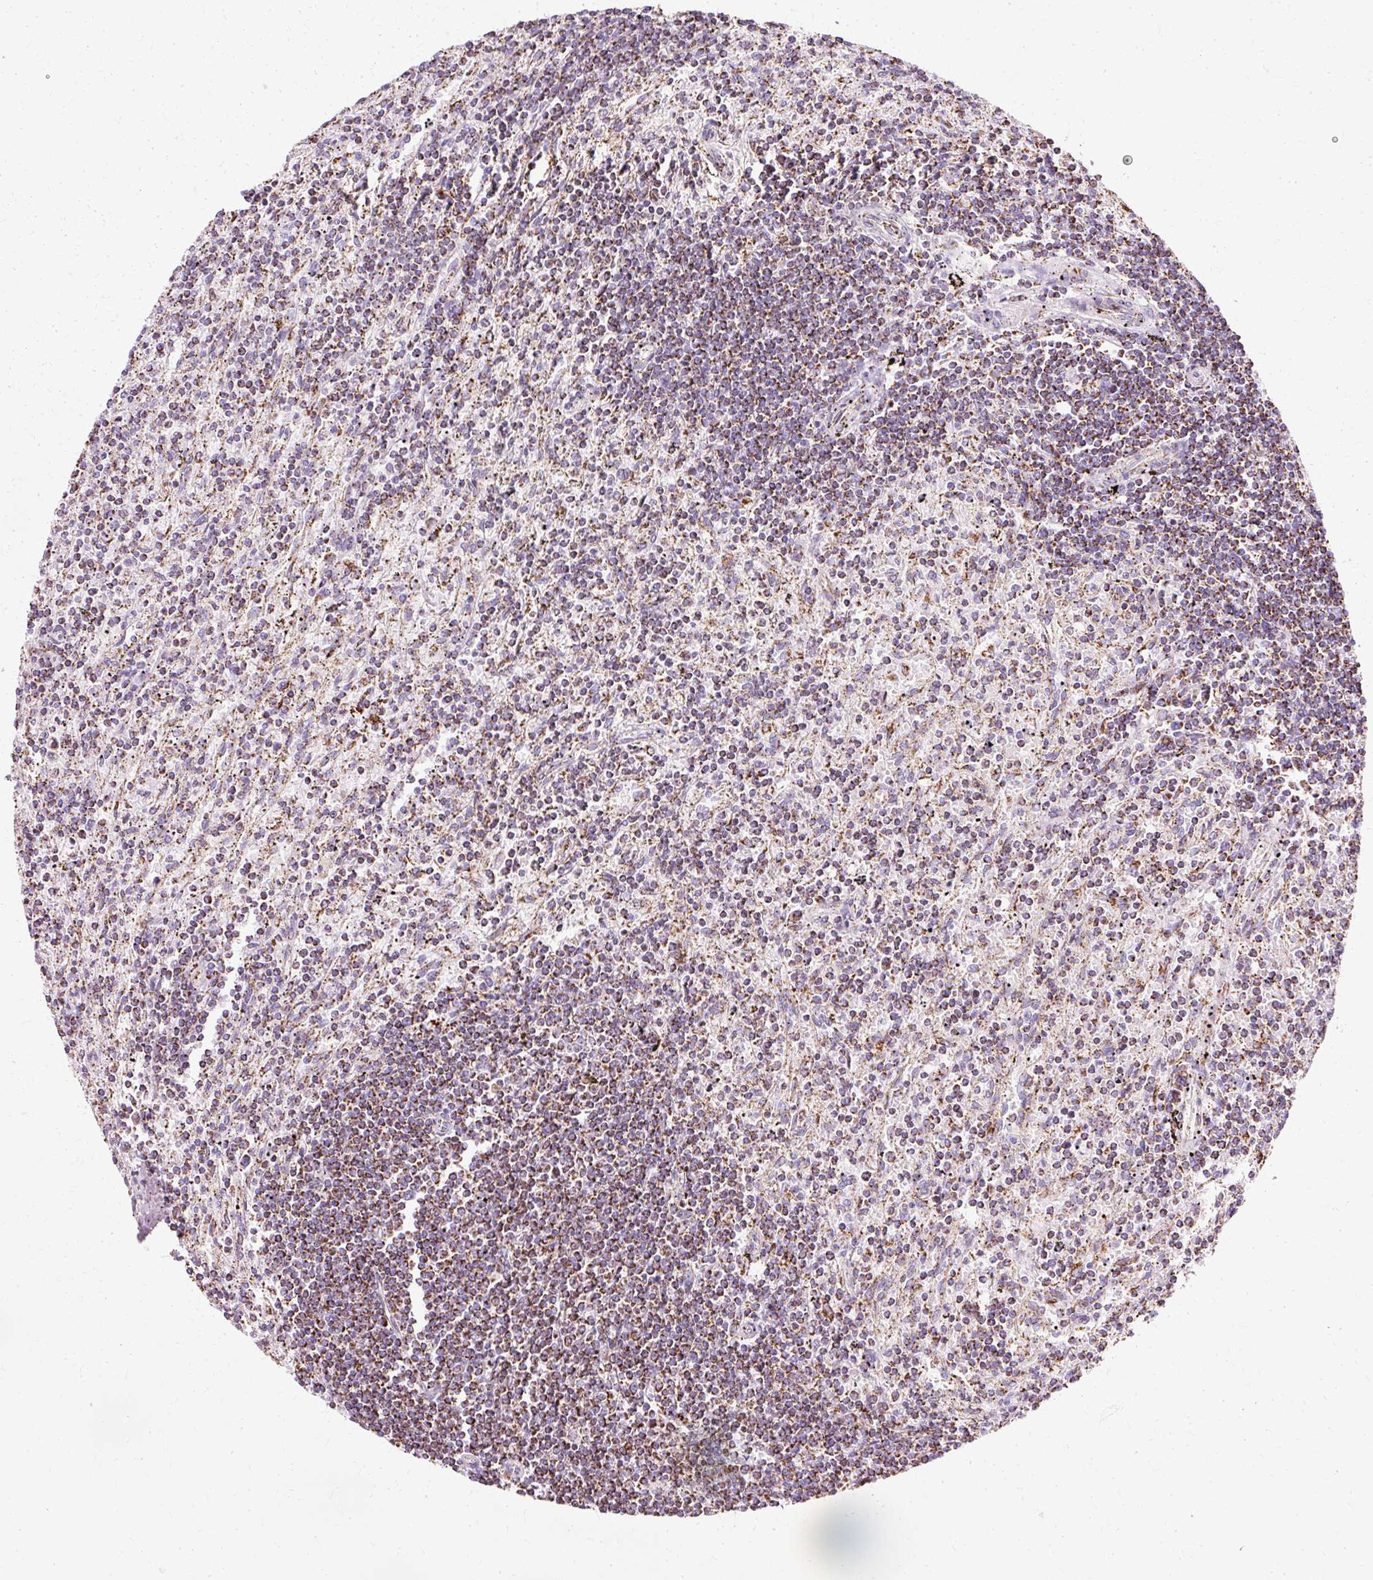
{"staining": {"intensity": "moderate", "quantity": "<25%", "location": "cytoplasmic/membranous"}, "tissue": "lymphoma", "cell_type": "Tumor cells", "image_type": "cancer", "snomed": [{"axis": "morphology", "description": "Malignant lymphoma, non-Hodgkin's type, Low grade"}, {"axis": "topography", "description": "Spleen"}], "caption": "Human lymphoma stained with a protein marker shows moderate staining in tumor cells.", "gene": "ATP5PO", "patient": {"sex": "male", "age": 76}}